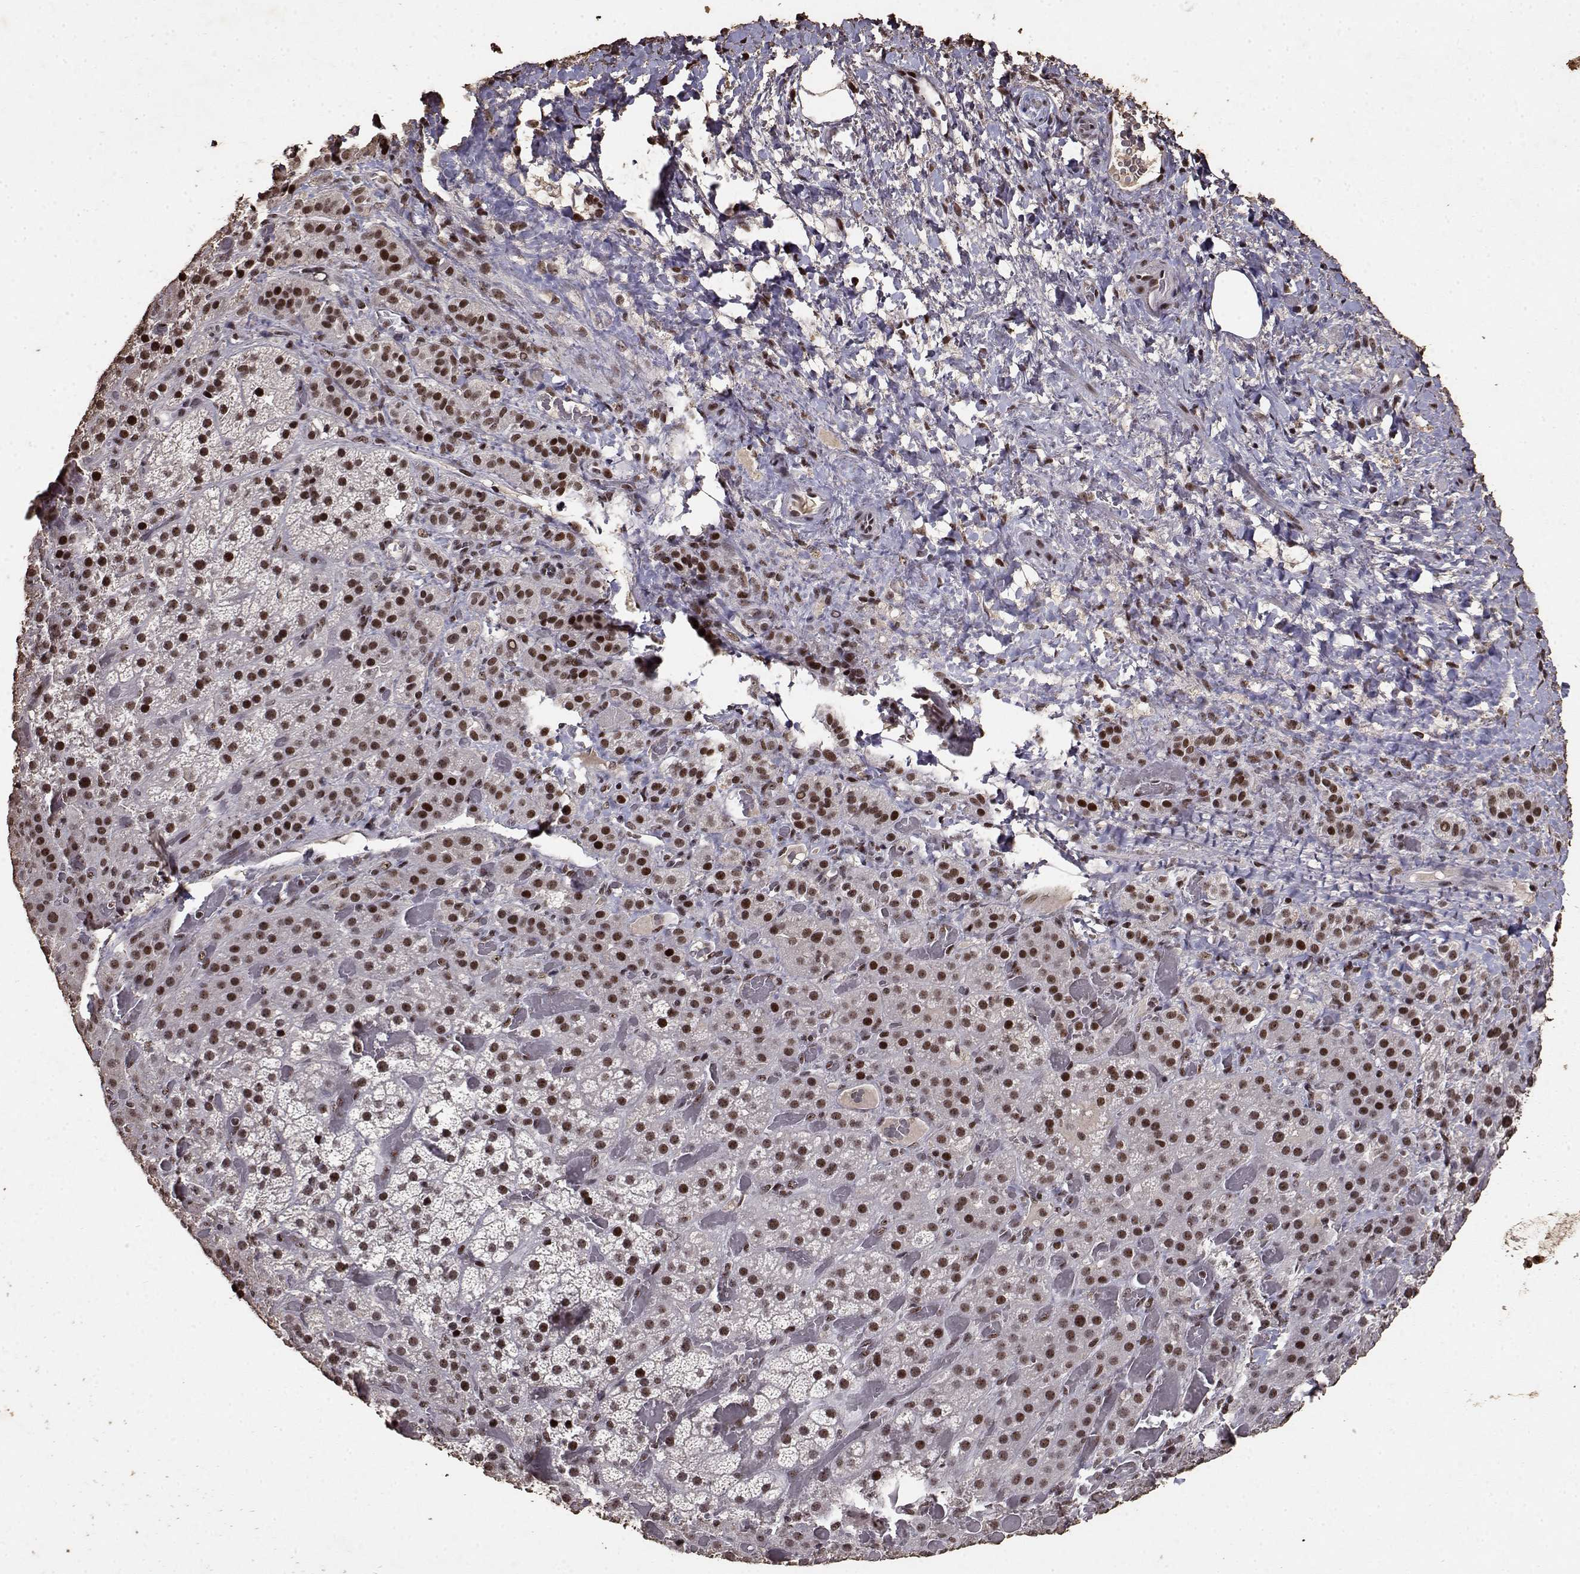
{"staining": {"intensity": "strong", "quantity": ">75%", "location": "nuclear"}, "tissue": "adrenal gland", "cell_type": "Glandular cells", "image_type": "normal", "snomed": [{"axis": "morphology", "description": "Normal tissue, NOS"}, {"axis": "topography", "description": "Adrenal gland"}], "caption": "The immunohistochemical stain shows strong nuclear expression in glandular cells of unremarkable adrenal gland. (DAB (3,3'-diaminobenzidine) IHC with brightfield microscopy, high magnification).", "gene": "TOE1", "patient": {"sex": "male", "age": 57}}